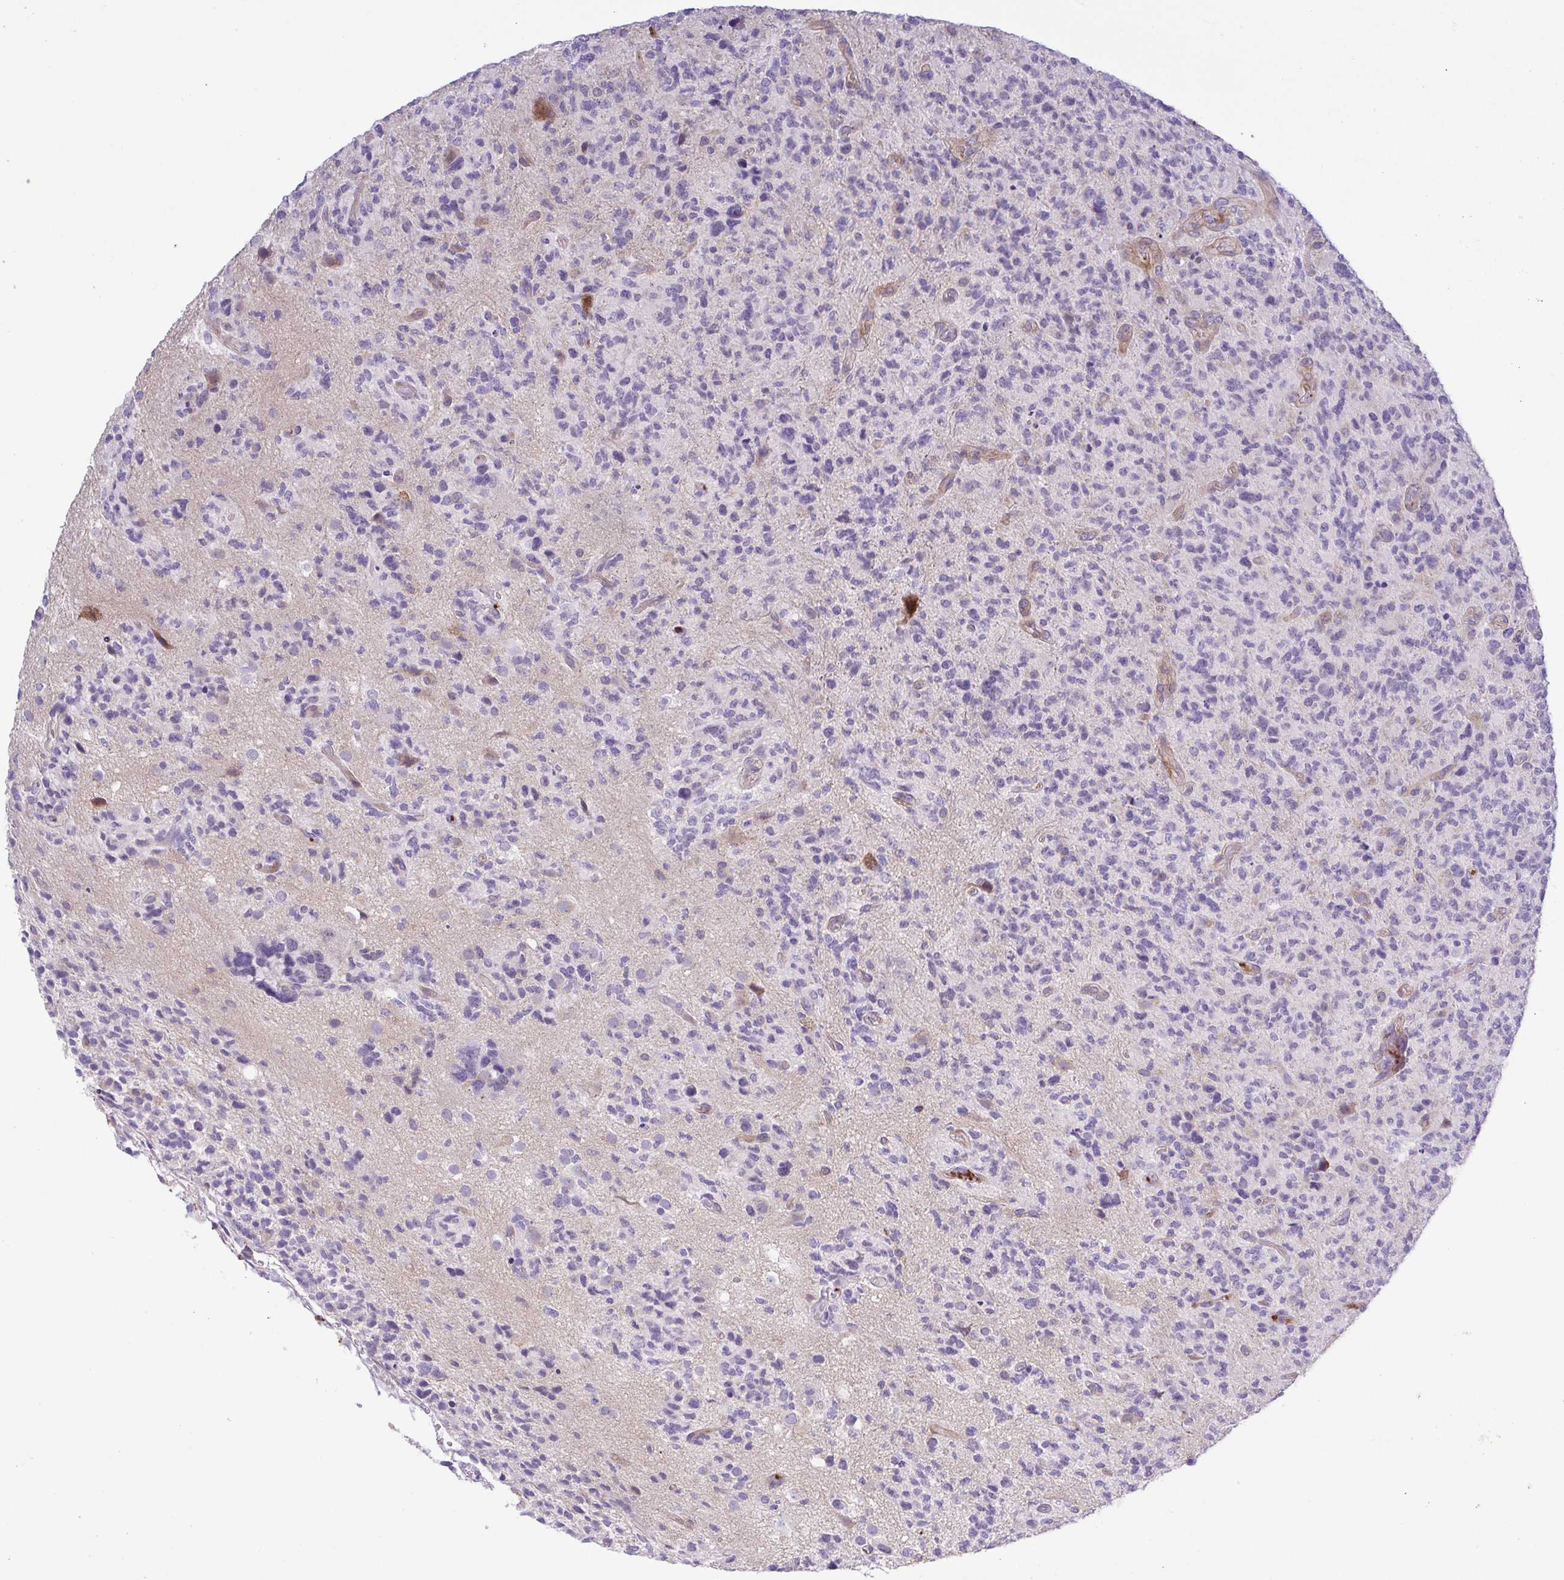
{"staining": {"intensity": "negative", "quantity": "none", "location": "none"}, "tissue": "glioma", "cell_type": "Tumor cells", "image_type": "cancer", "snomed": [{"axis": "morphology", "description": "Glioma, malignant, High grade"}, {"axis": "topography", "description": "Brain"}], "caption": "The histopathology image reveals no staining of tumor cells in glioma.", "gene": "PRR14L", "patient": {"sex": "female", "age": 71}}